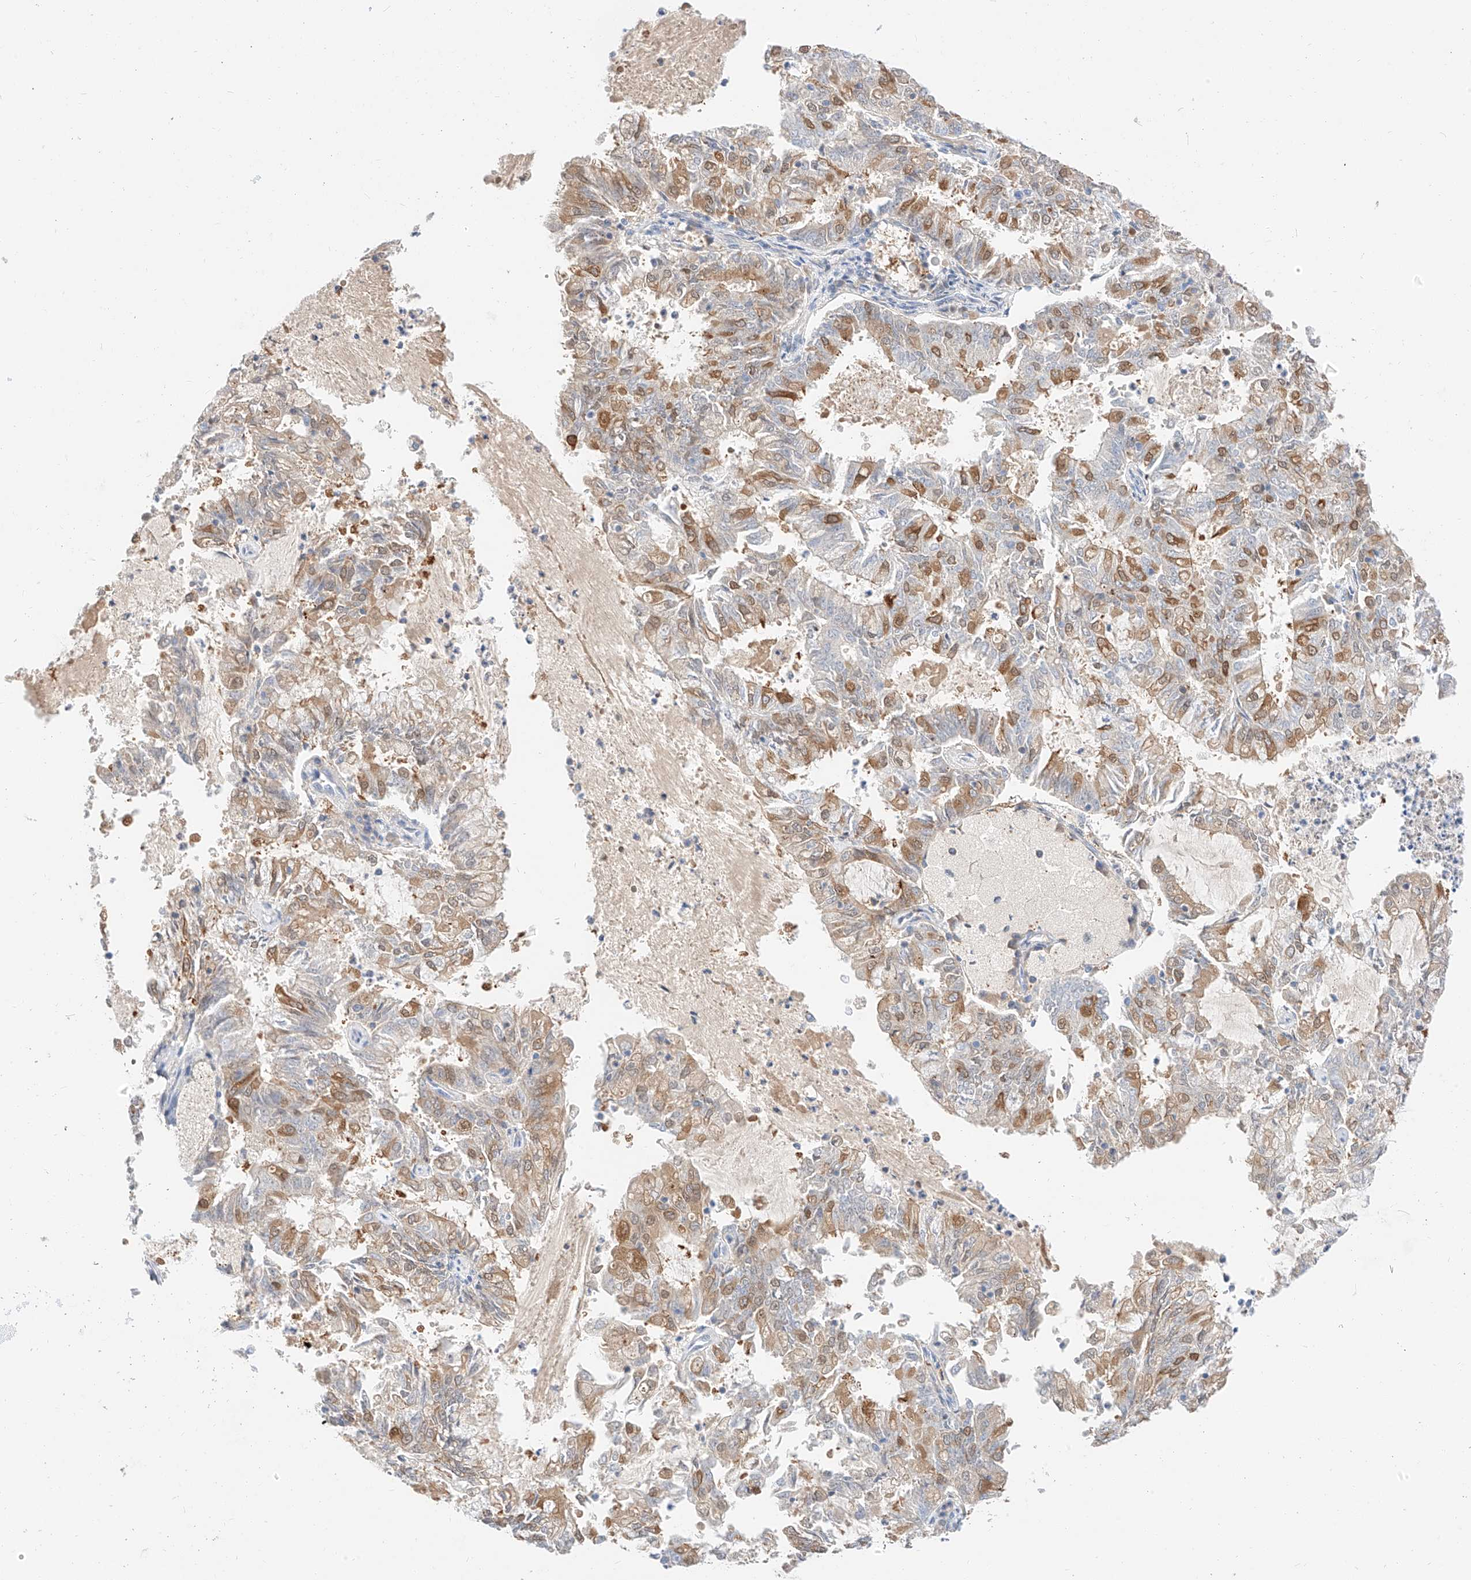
{"staining": {"intensity": "moderate", "quantity": "<25%", "location": "cytoplasmic/membranous"}, "tissue": "endometrial cancer", "cell_type": "Tumor cells", "image_type": "cancer", "snomed": [{"axis": "morphology", "description": "Adenocarcinoma, NOS"}, {"axis": "topography", "description": "Endometrium"}], "caption": "Adenocarcinoma (endometrial) was stained to show a protein in brown. There is low levels of moderate cytoplasmic/membranous expression in about <25% of tumor cells.", "gene": "MAP7", "patient": {"sex": "female", "age": 57}}